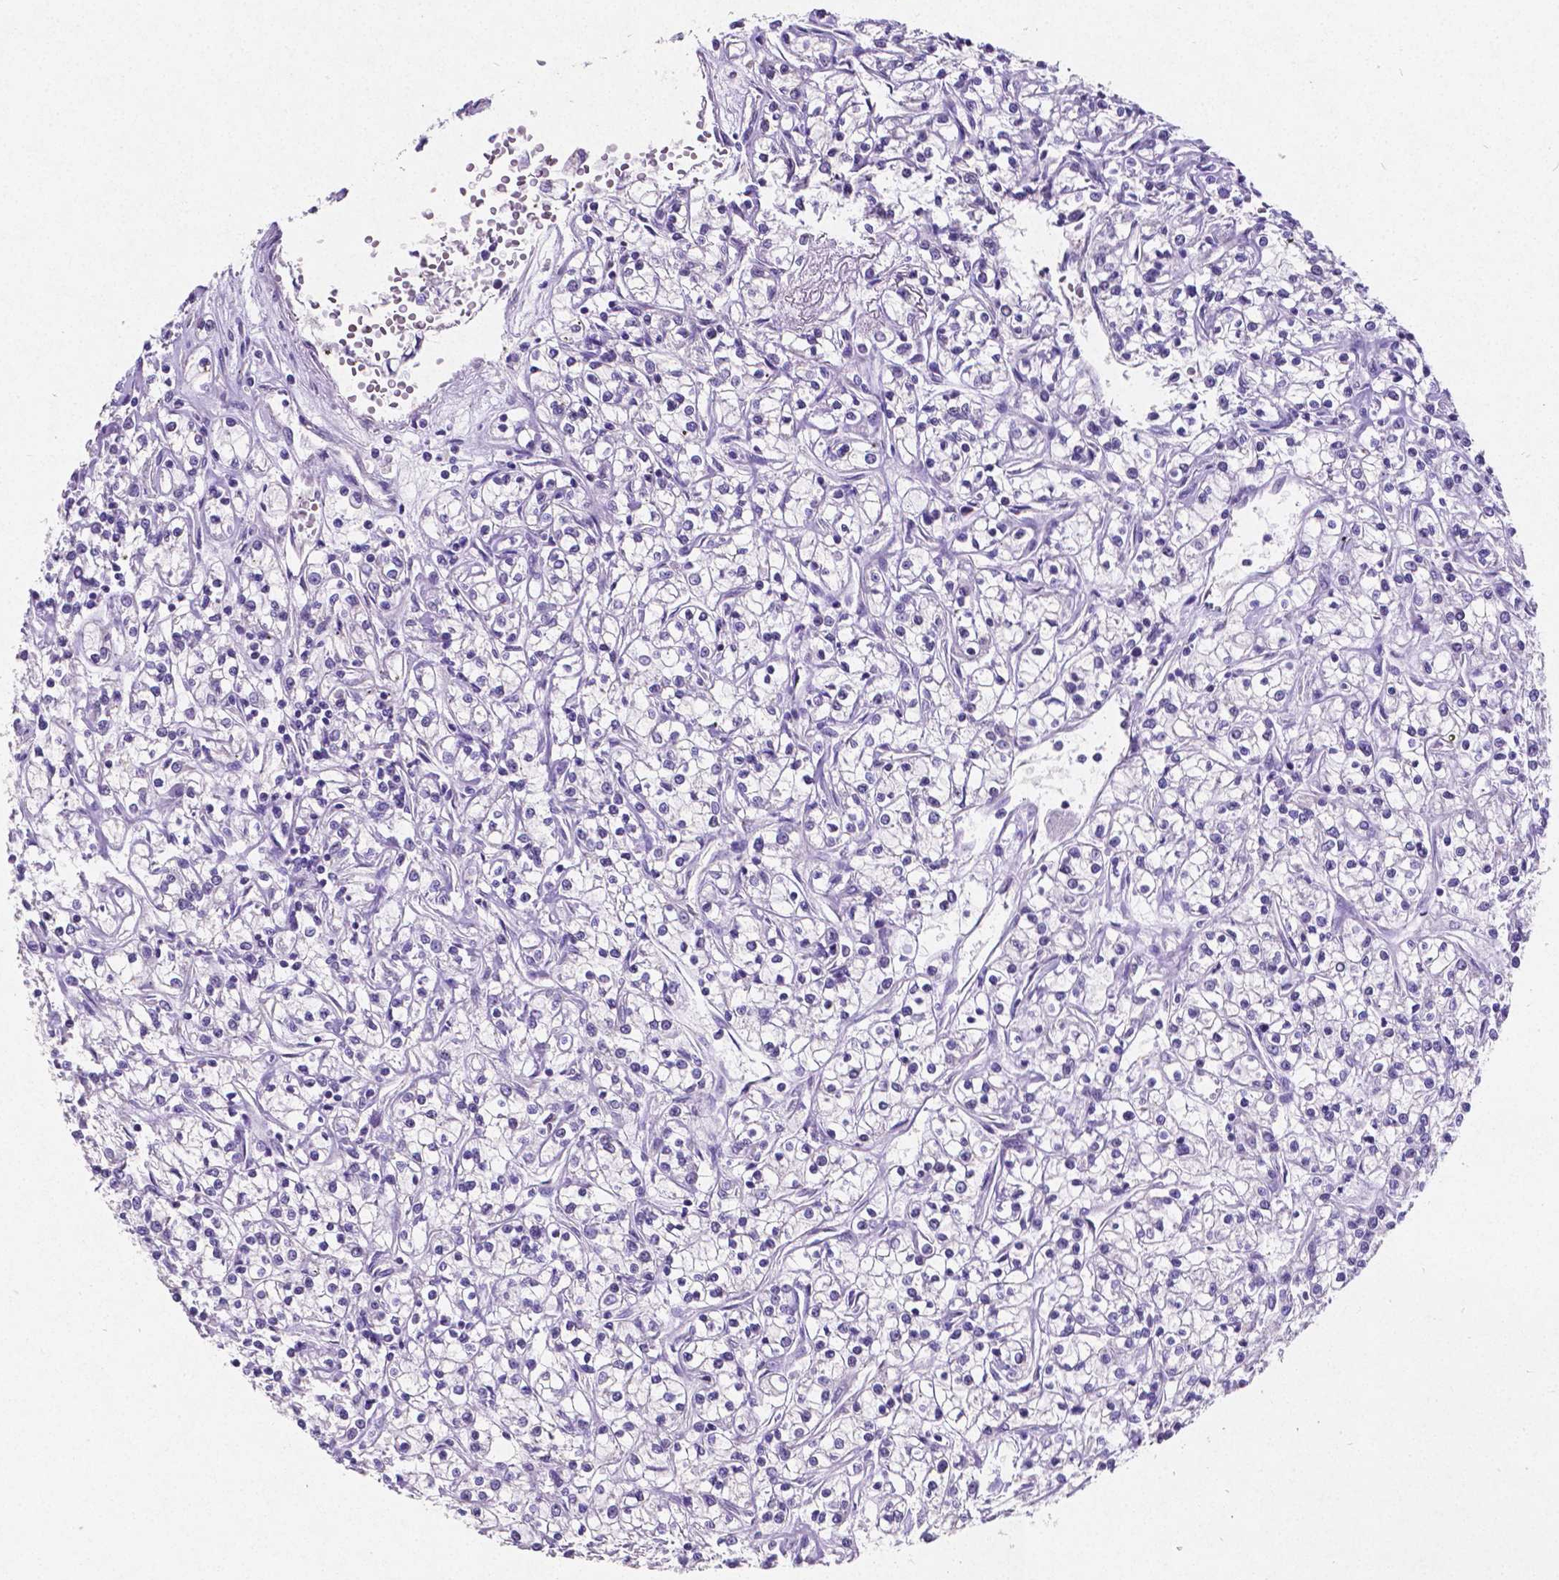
{"staining": {"intensity": "negative", "quantity": "none", "location": "none"}, "tissue": "renal cancer", "cell_type": "Tumor cells", "image_type": "cancer", "snomed": [{"axis": "morphology", "description": "Adenocarcinoma, NOS"}, {"axis": "topography", "description": "Kidney"}], "caption": "This is an IHC histopathology image of human renal cancer. There is no positivity in tumor cells.", "gene": "SATB2", "patient": {"sex": "female", "age": 59}}